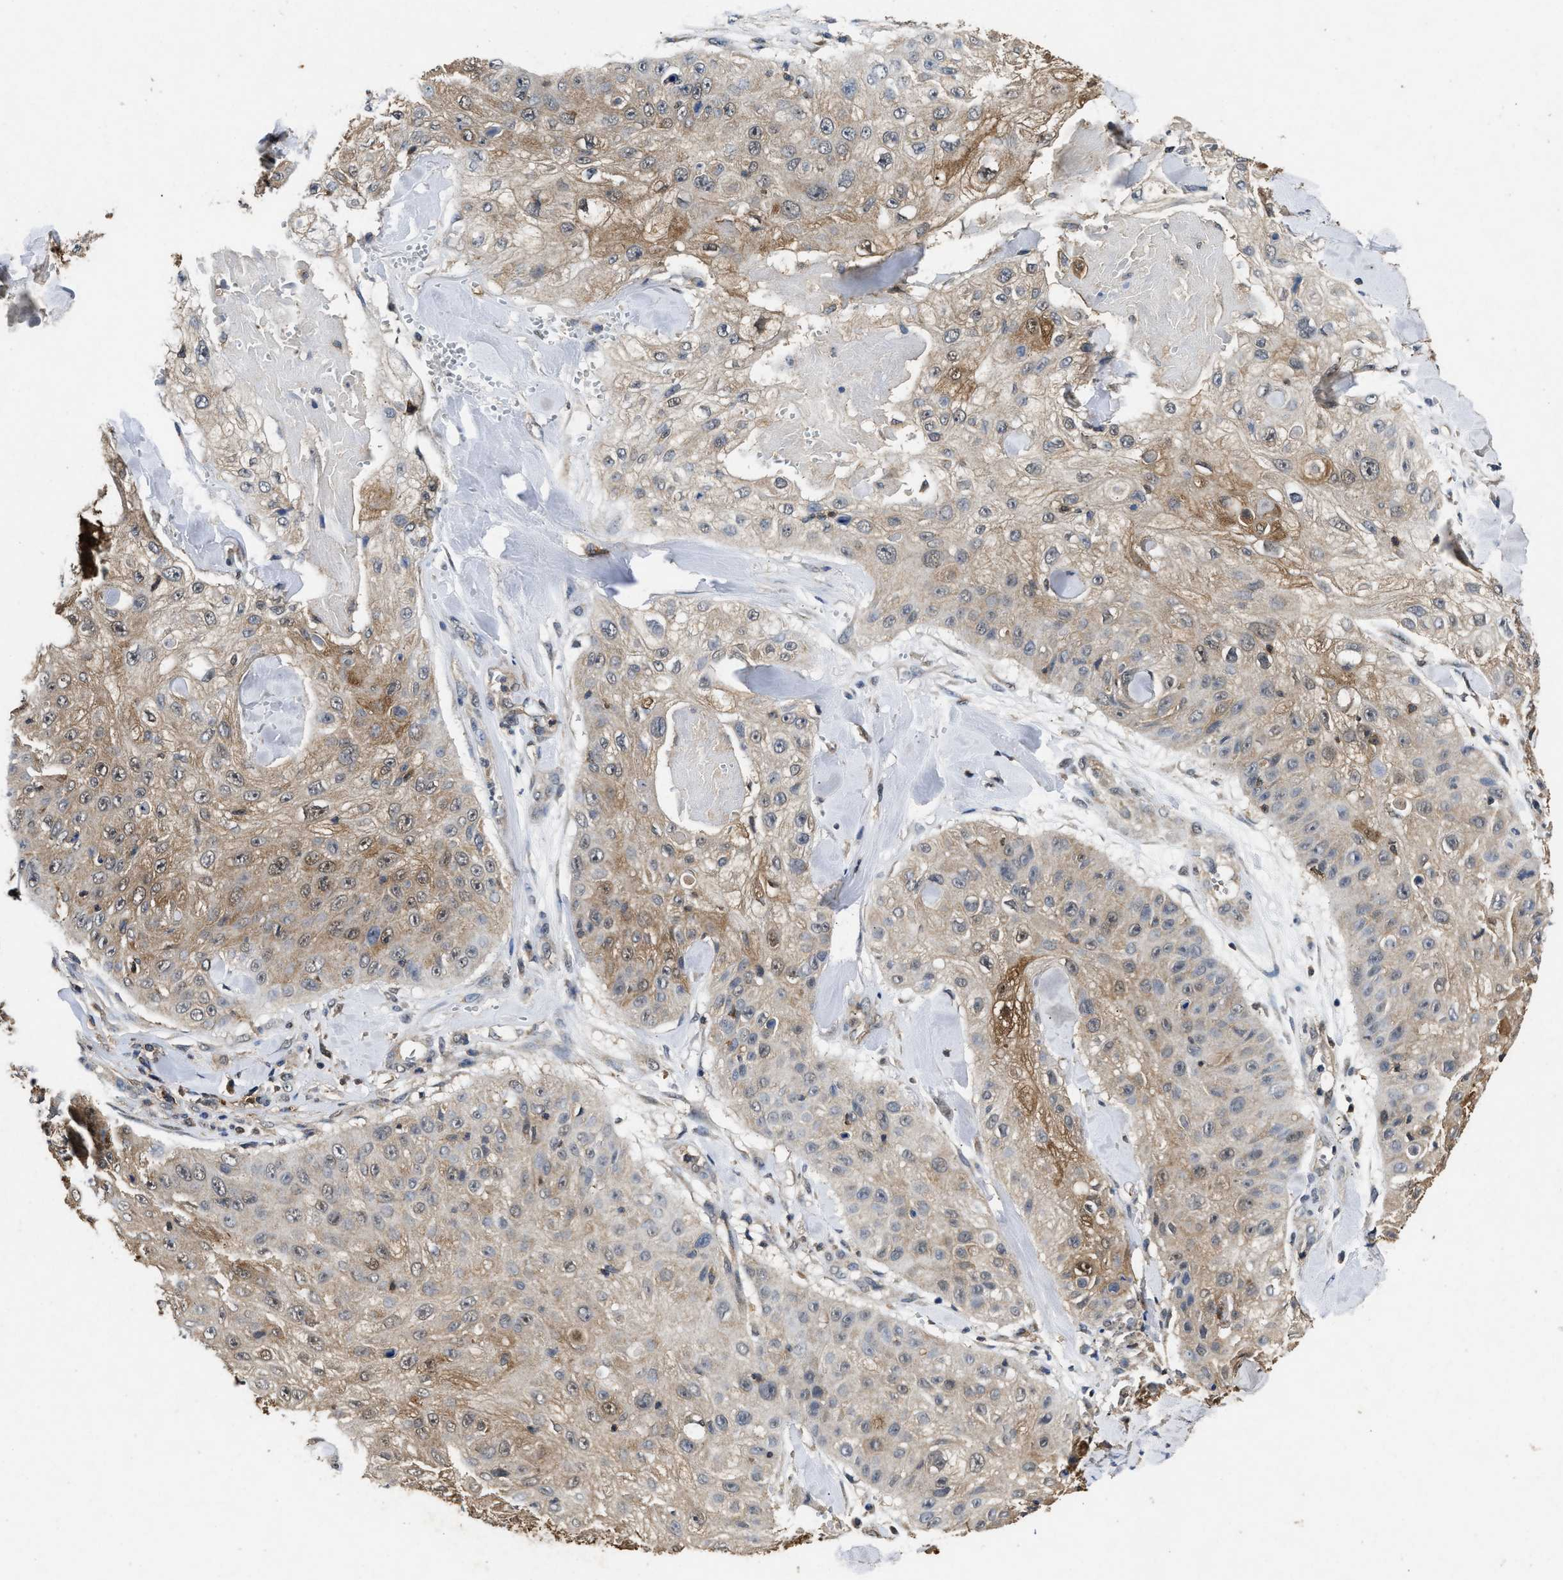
{"staining": {"intensity": "moderate", "quantity": "25%-75%", "location": "cytoplasmic/membranous"}, "tissue": "skin cancer", "cell_type": "Tumor cells", "image_type": "cancer", "snomed": [{"axis": "morphology", "description": "Squamous cell carcinoma, NOS"}, {"axis": "topography", "description": "Skin"}], "caption": "This micrograph reveals skin squamous cell carcinoma stained with immunohistochemistry to label a protein in brown. The cytoplasmic/membranous of tumor cells show moderate positivity for the protein. Nuclei are counter-stained blue.", "gene": "ACAT2", "patient": {"sex": "male", "age": 86}}